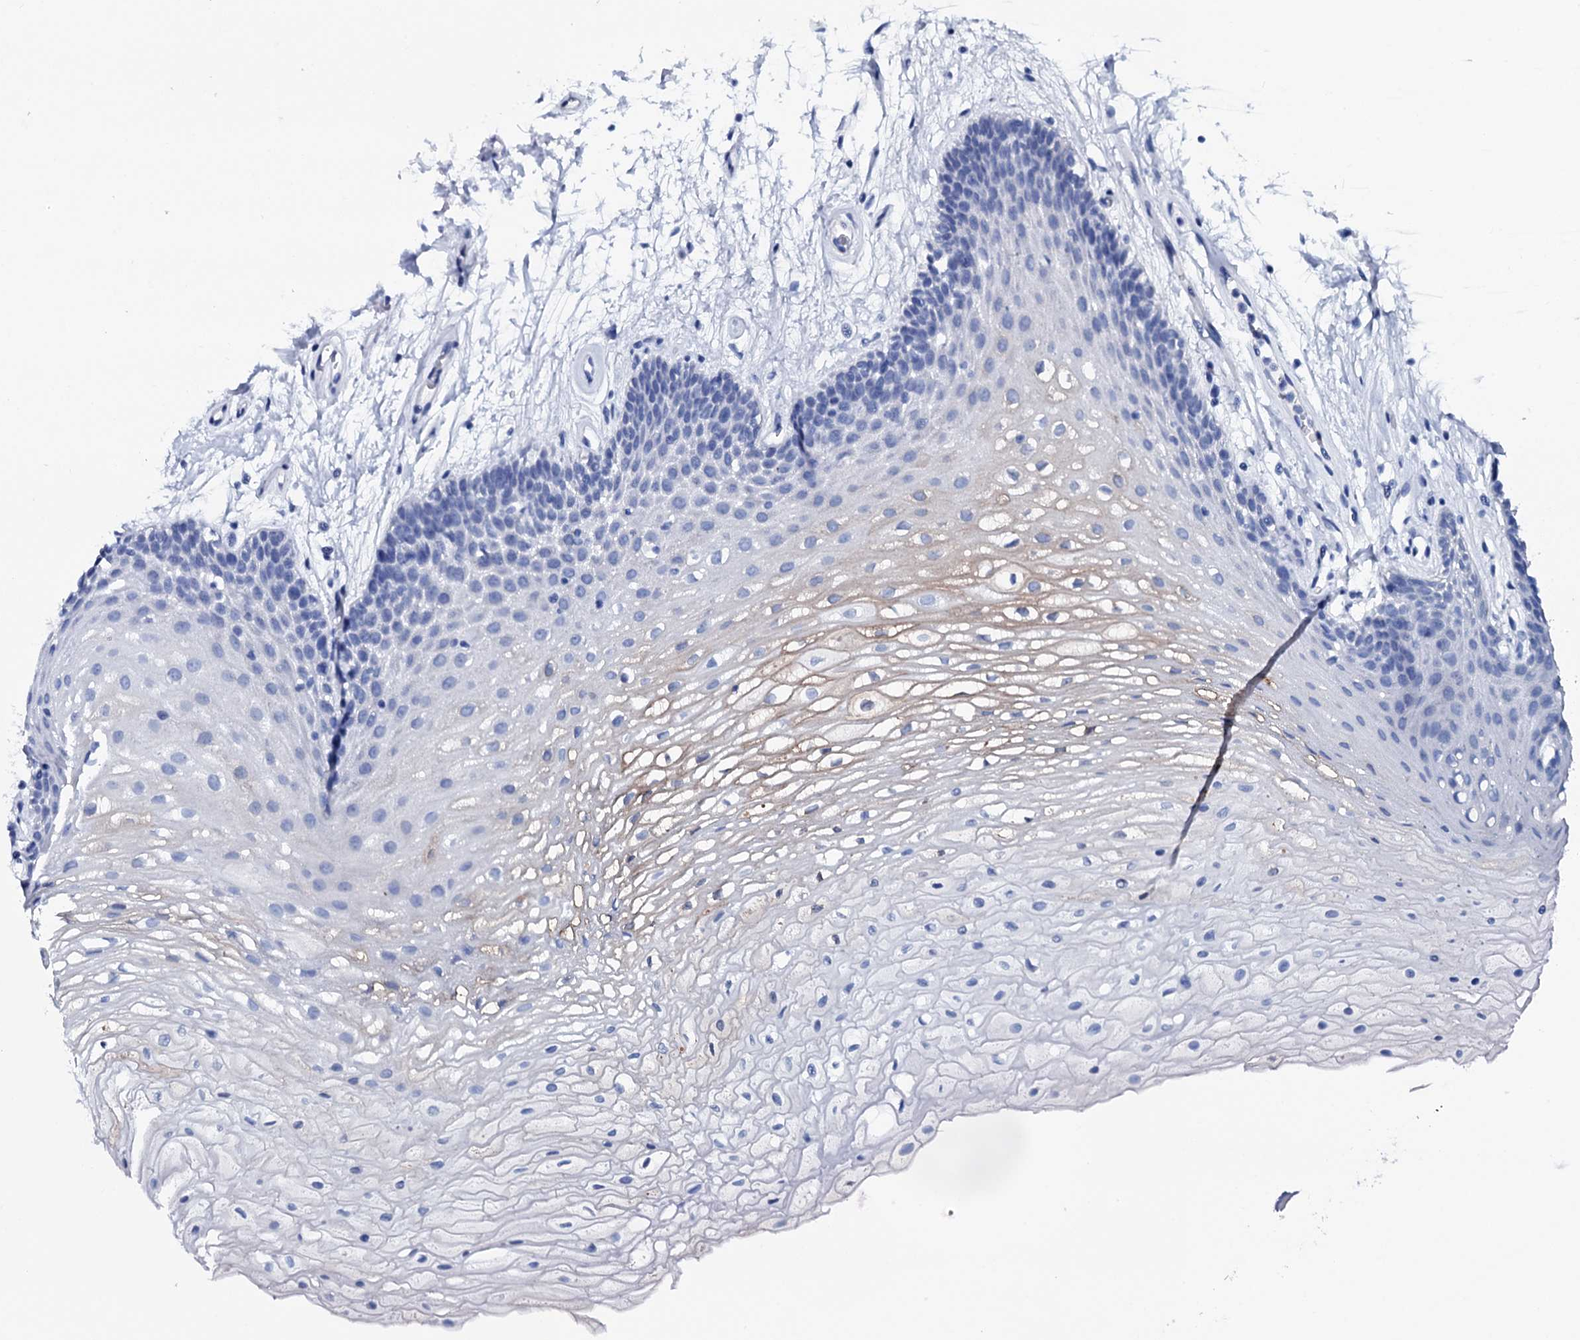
{"staining": {"intensity": "negative", "quantity": "none", "location": "none"}, "tissue": "oral mucosa", "cell_type": "Squamous epithelial cells", "image_type": "normal", "snomed": [{"axis": "morphology", "description": "Normal tissue, NOS"}, {"axis": "topography", "description": "Oral tissue"}], "caption": "DAB (3,3'-diaminobenzidine) immunohistochemical staining of benign human oral mucosa reveals no significant staining in squamous epithelial cells.", "gene": "GYS2", "patient": {"sex": "female", "age": 80}}